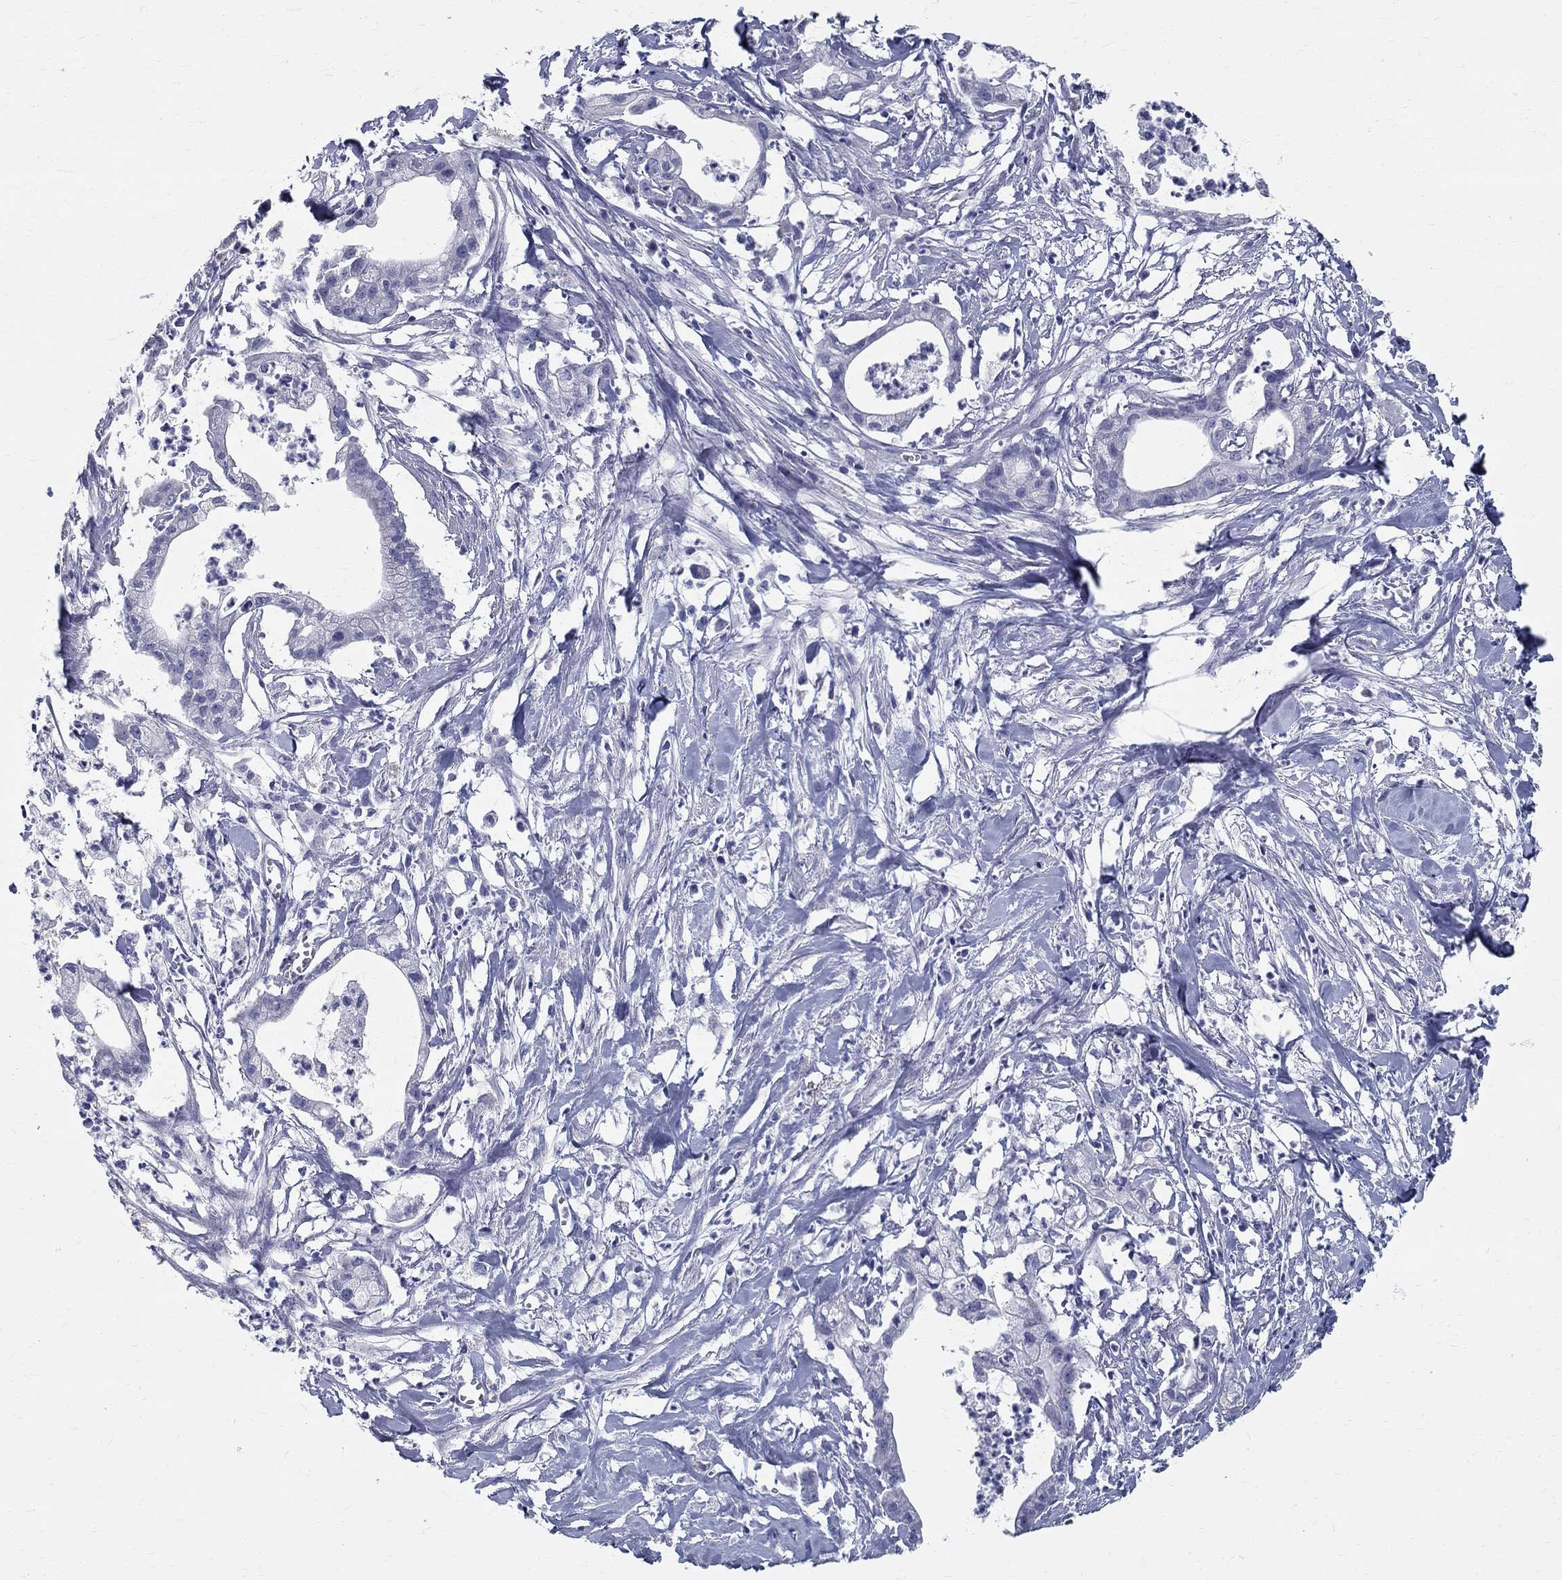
{"staining": {"intensity": "negative", "quantity": "none", "location": "none"}, "tissue": "pancreatic cancer", "cell_type": "Tumor cells", "image_type": "cancer", "snomed": [{"axis": "morphology", "description": "Normal tissue, NOS"}, {"axis": "morphology", "description": "Adenocarcinoma, NOS"}, {"axis": "topography", "description": "Pancreas"}], "caption": "The histopathology image shows no staining of tumor cells in pancreatic adenocarcinoma. (DAB (3,3'-diaminobenzidine) IHC visualized using brightfield microscopy, high magnification).", "gene": "TGM4", "patient": {"sex": "female", "age": 58}}